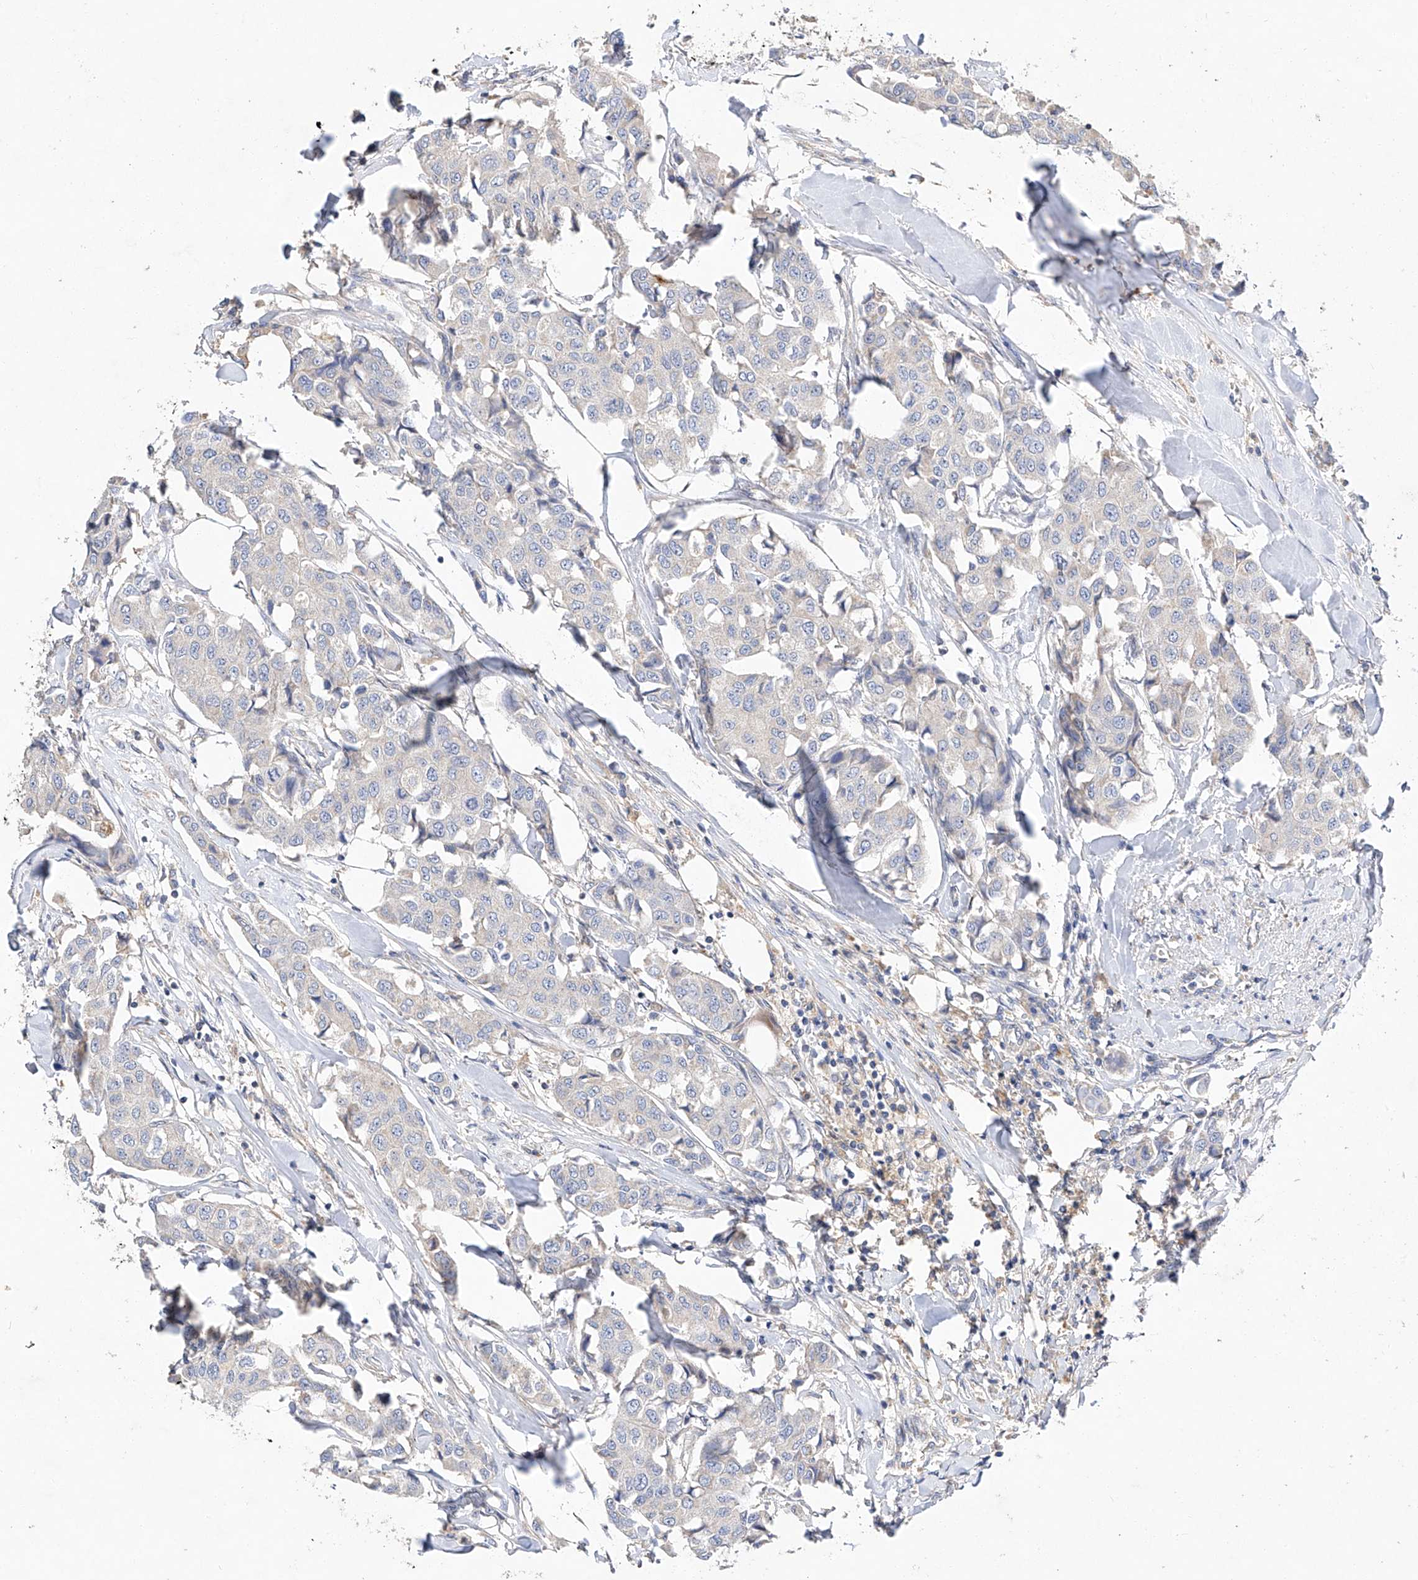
{"staining": {"intensity": "negative", "quantity": "none", "location": "none"}, "tissue": "breast cancer", "cell_type": "Tumor cells", "image_type": "cancer", "snomed": [{"axis": "morphology", "description": "Duct carcinoma"}, {"axis": "topography", "description": "Breast"}], "caption": "Immunohistochemical staining of human breast cancer reveals no significant staining in tumor cells.", "gene": "AMD1", "patient": {"sex": "female", "age": 80}}